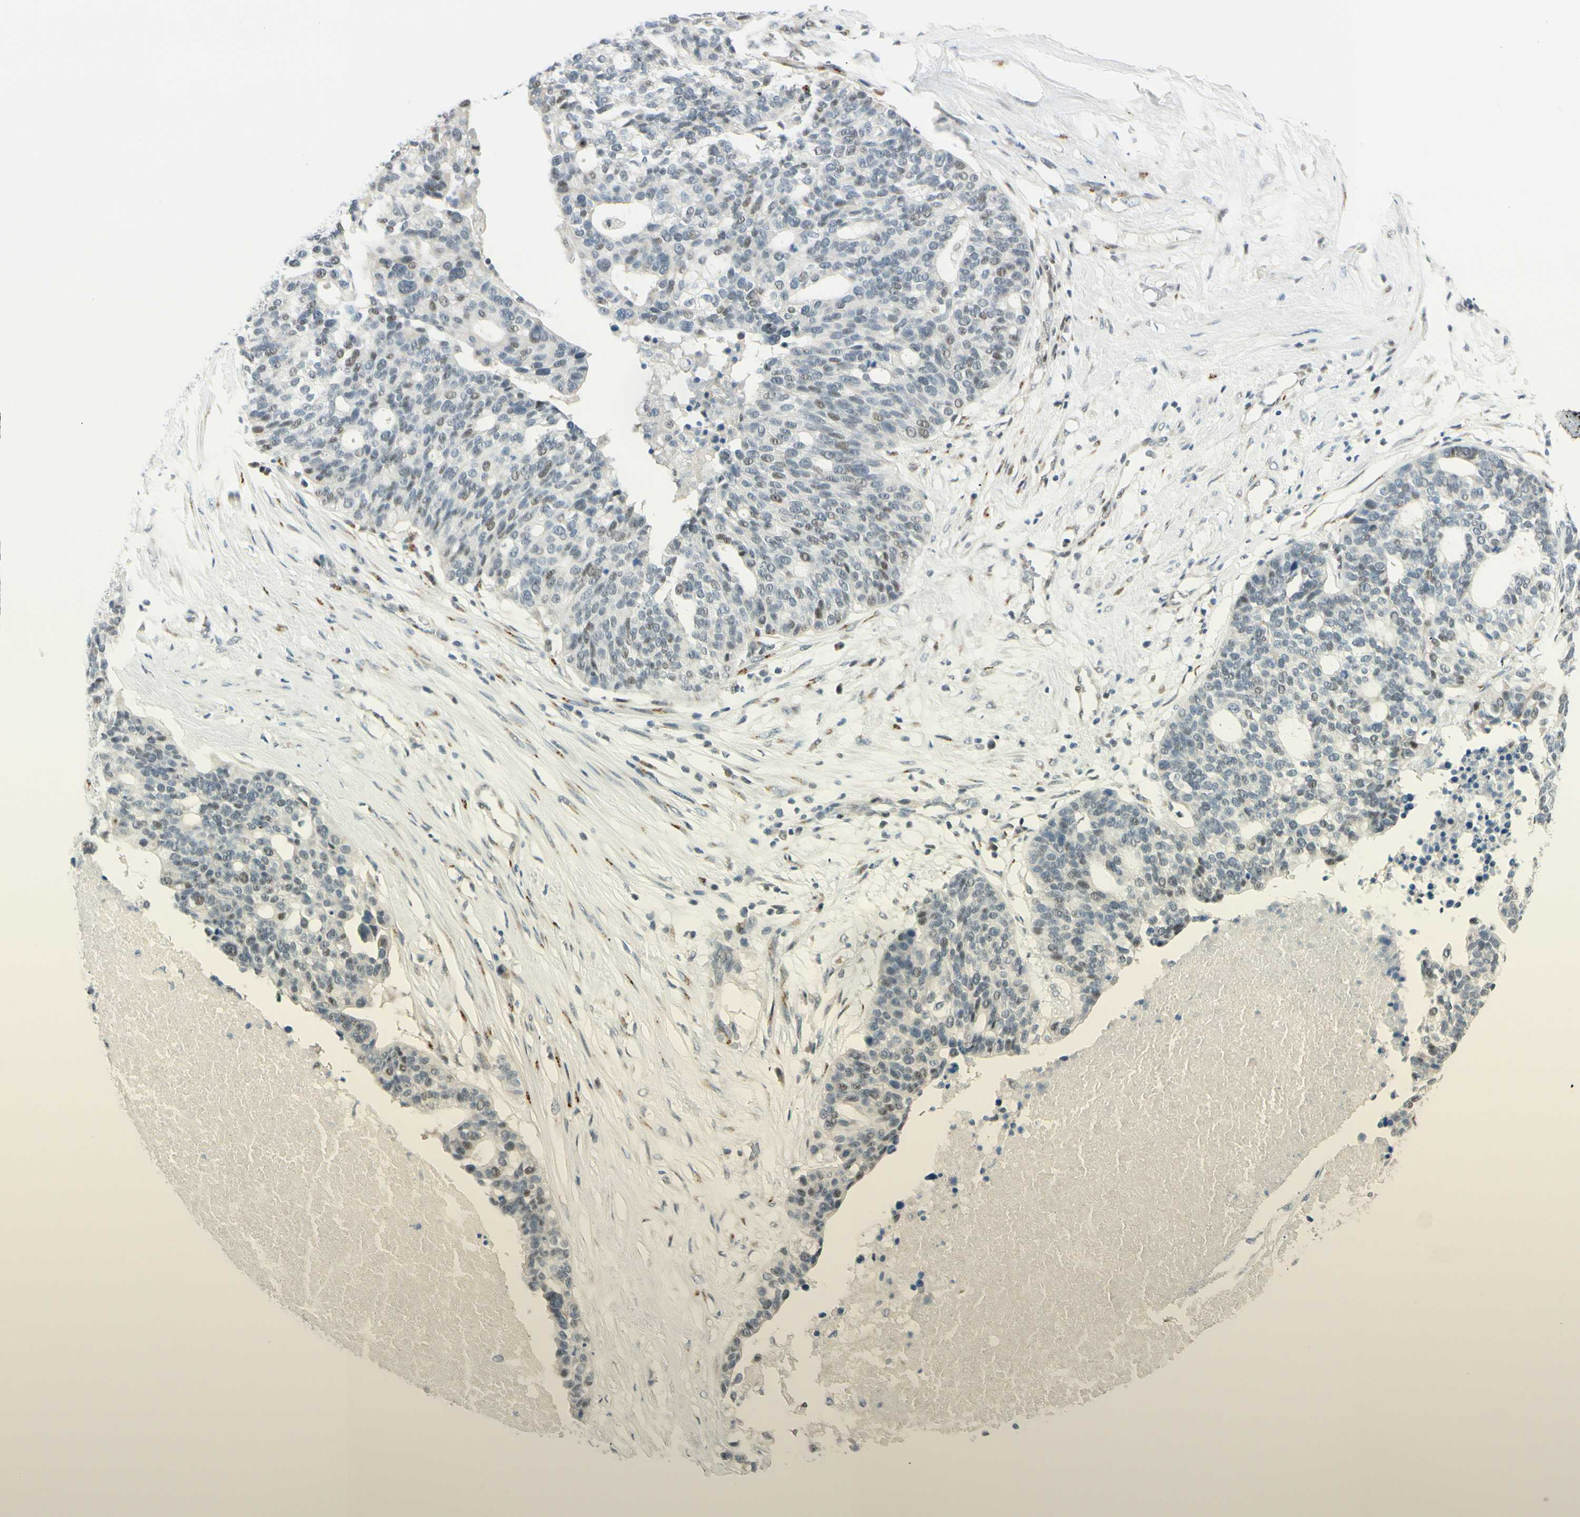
{"staining": {"intensity": "weak", "quantity": "<25%", "location": "nuclear"}, "tissue": "ovarian cancer", "cell_type": "Tumor cells", "image_type": "cancer", "snomed": [{"axis": "morphology", "description": "Cystadenocarcinoma, serous, NOS"}, {"axis": "topography", "description": "Ovary"}], "caption": "Tumor cells show no significant staining in ovarian cancer (serous cystadenocarcinoma). (Stains: DAB (3,3'-diaminobenzidine) immunohistochemistry with hematoxylin counter stain, Microscopy: brightfield microscopy at high magnification).", "gene": "B4GALNT1", "patient": {"sex": "female", "age": 59}}